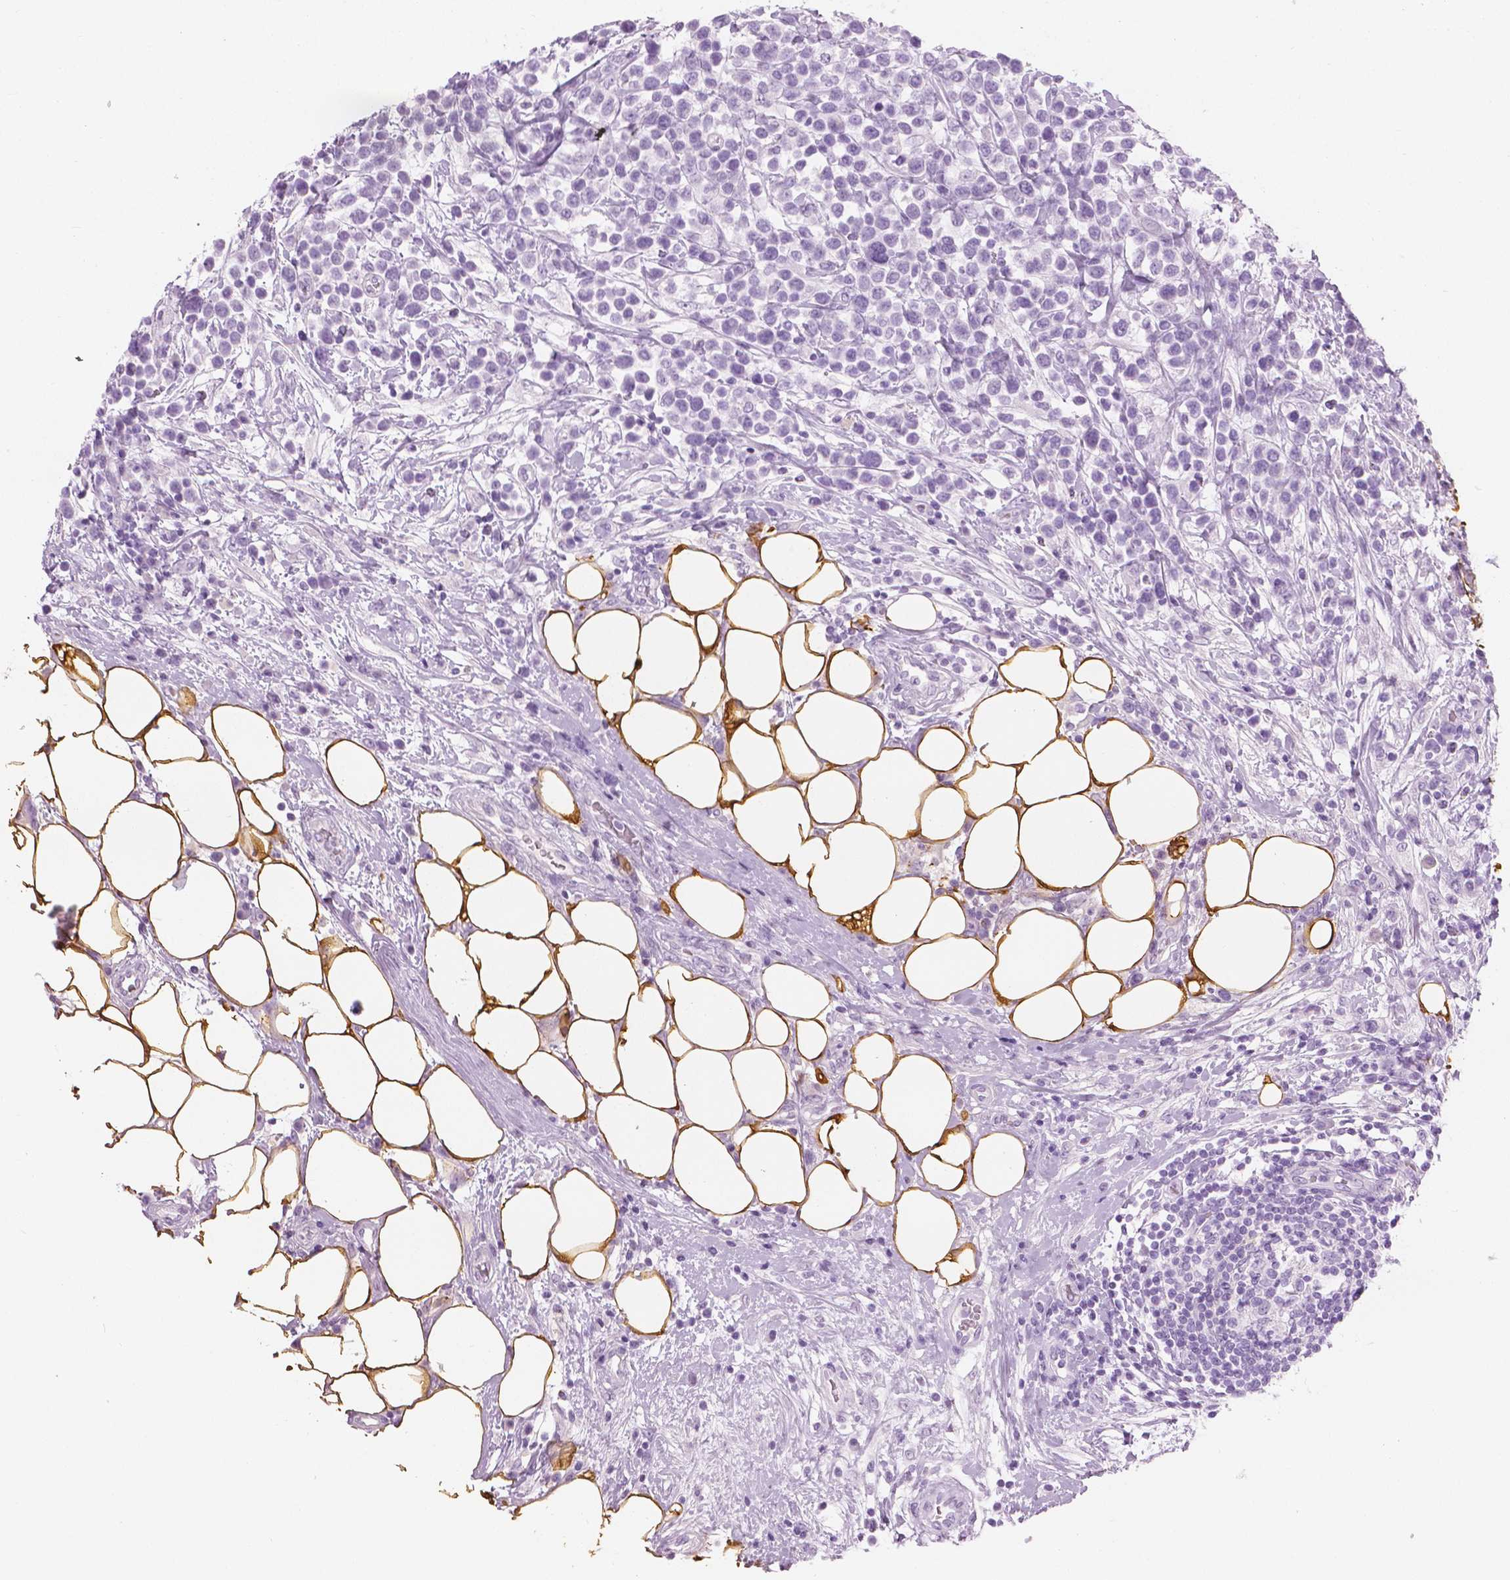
{"staining": {"intensity": "negative", "quantity": "none", "location": "none"}, "tissue": "lymphoma", "cell_type": "Tumor cells", "image_type": "cancer", "snomed": [{"axis": "morphology", "description": "Malignant lymphoma, non-Hodgkin's type, High grade"}, {"axis": "topography", "description": "Soft tissue"}], "caption": "Immunohistochemistry (IHC) micrograph of human malignant lymphoma, non-Hodgkin's type (high-grade) stained for a protein (brown), which shows no positivity in tumor cells. Brightfield microscopy of IHC stained with DAB (brown) and hematoxylin (blue), captured at high magnification.", "gene": "PLIN4", "patient": {"sex": "female", "age": 56}}